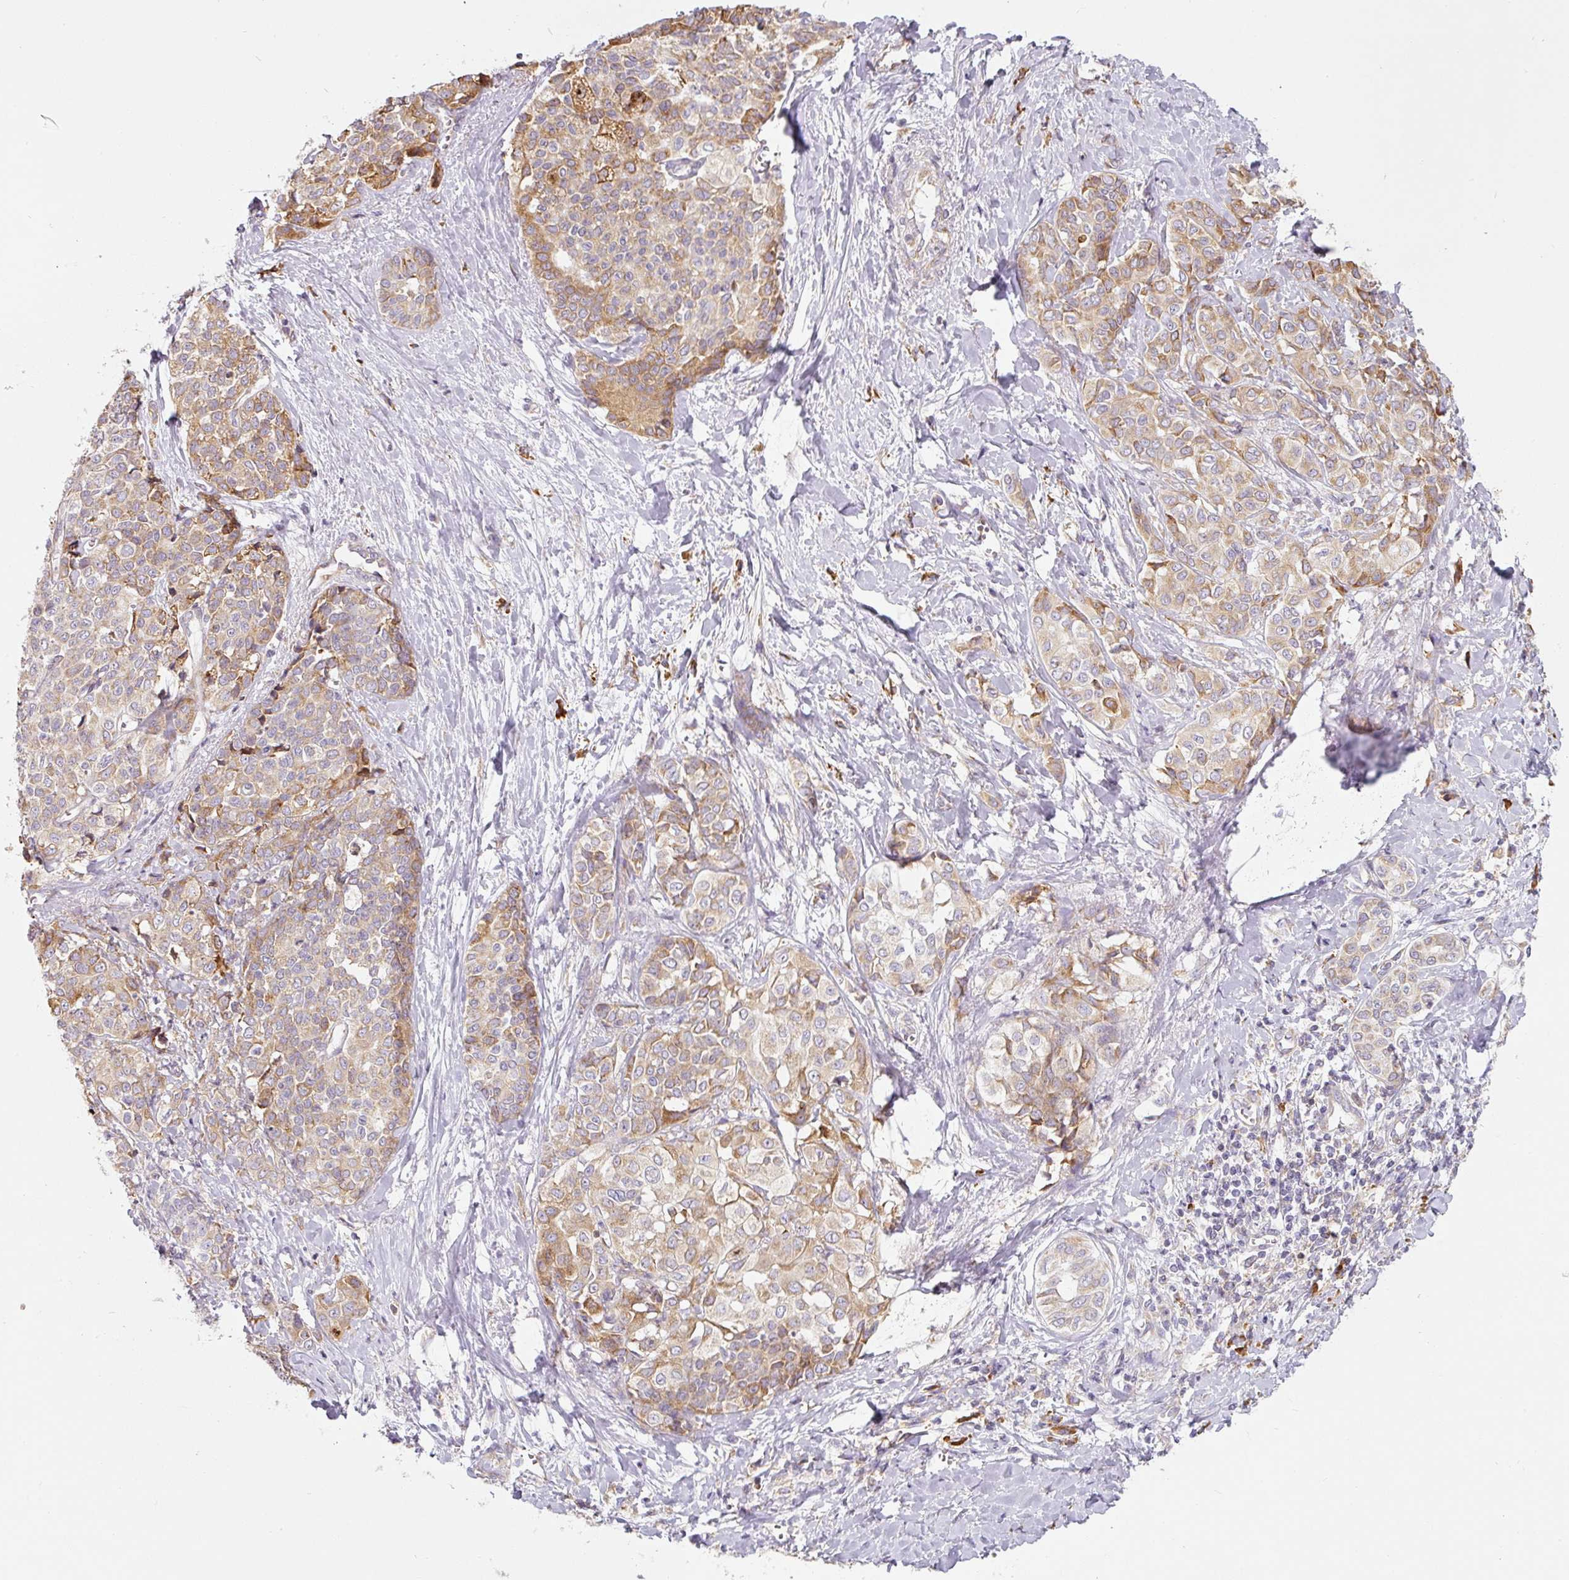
{"staining": {"intensity": "moderate", "quantity": ">75%", "location": "cytoplasmic/membranous"}, "tissue": "liver cancer", "cell_type": "Tumor cells", "image_type": "cancer", "snomed": [{"axis": "morphology", "description": "Cholangiocarcinoma"}, {"axis": "topography", "description": "Liver"}], "caption": "Moderate cytoplasmic/membranous positivity for a protein is appreciated in about >75% of tumor cells of liver cancer using immunohistochemistry (IHC).", "gene": "MORN4", "patient": {"sex": "female", "age": 77}}